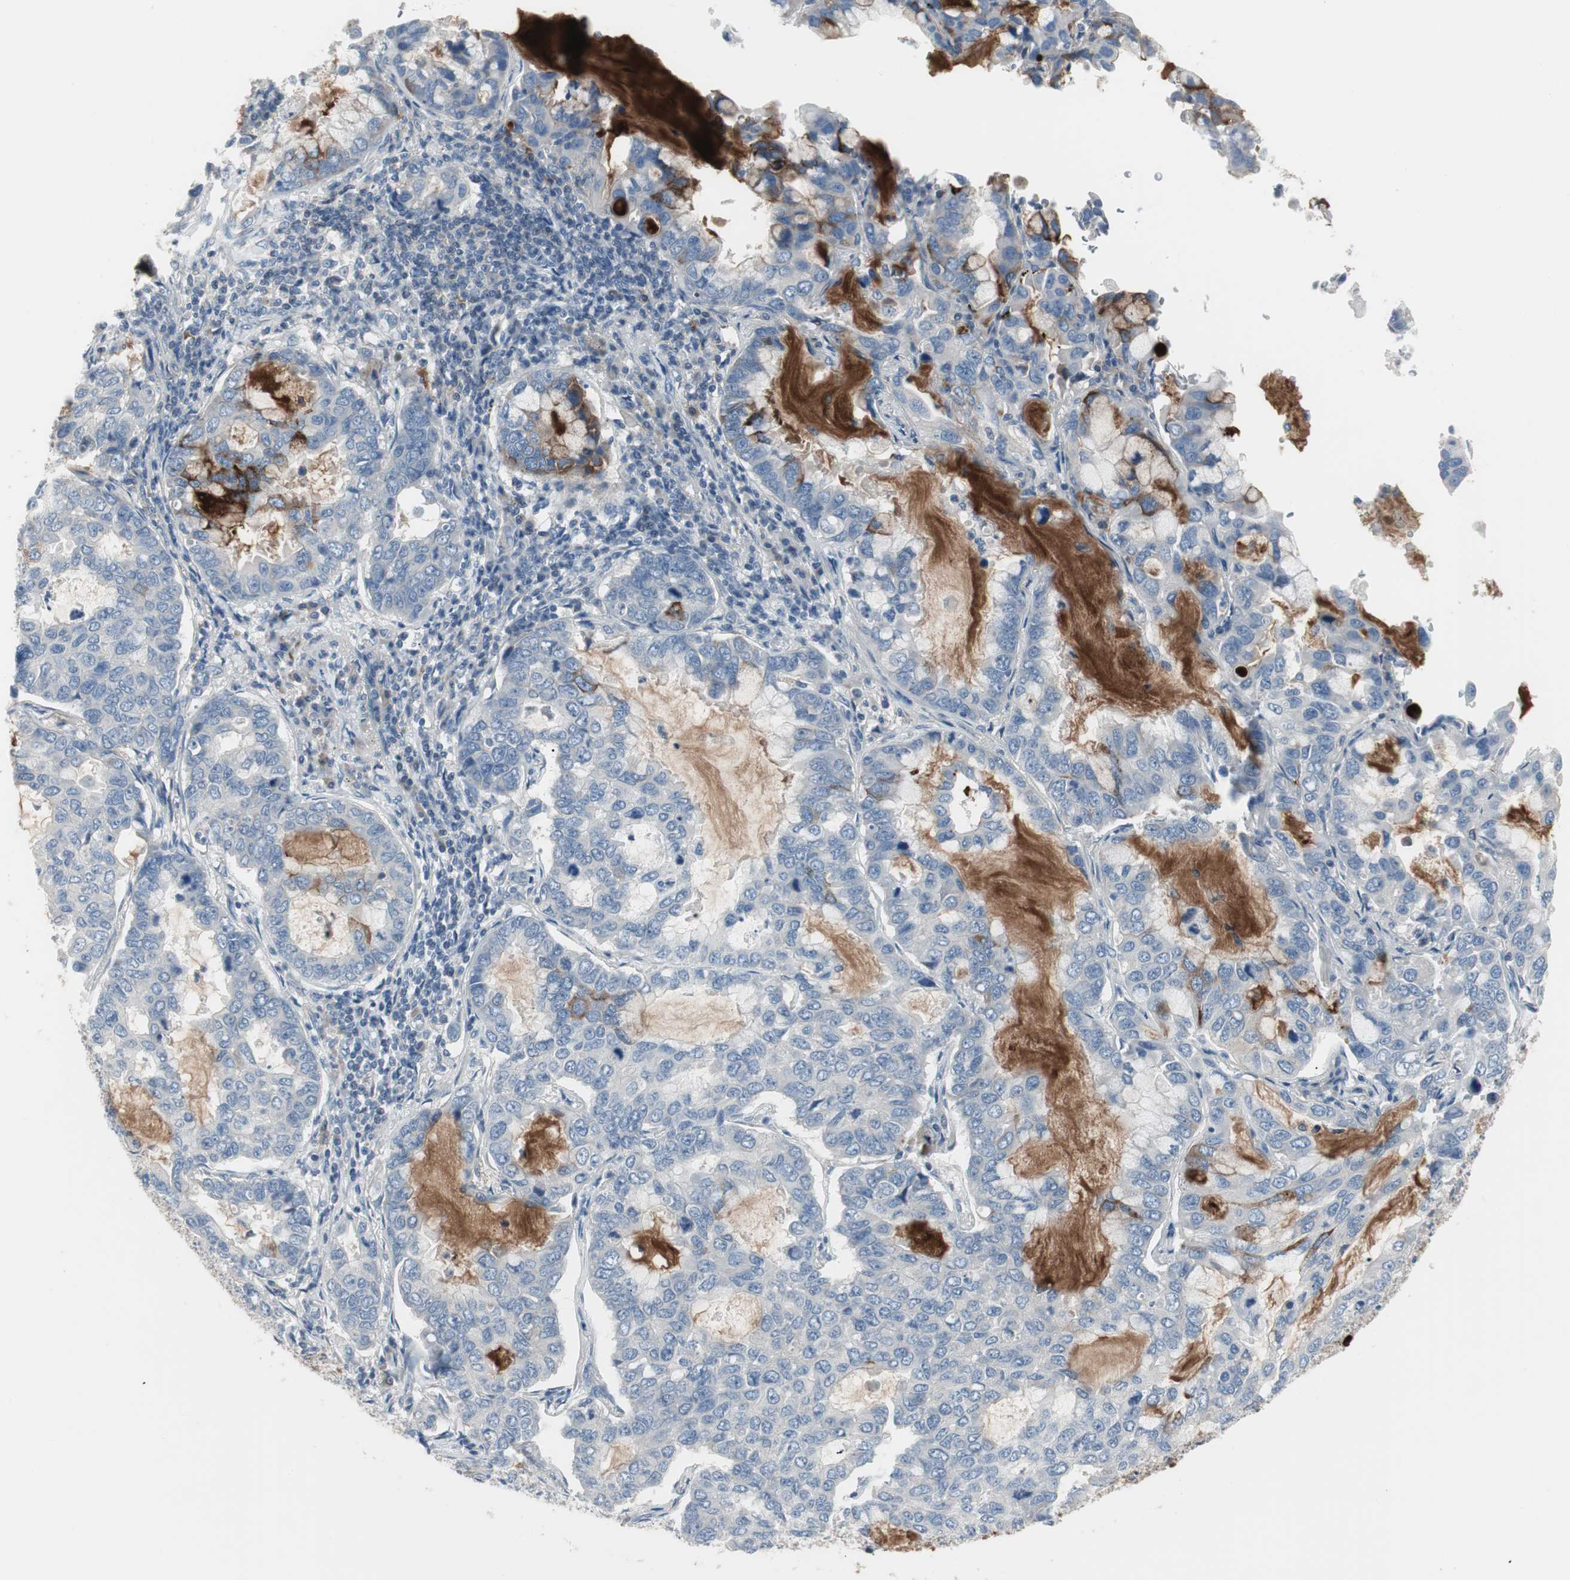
{"staining": {"intensity": "moderate", "quantity": "<25%", "location": "cytoplasmic/membranous"}, "tissue": "lung cancer", "cell_type": "Tumor cells", "image_type": "cancer", "snomed": [{"axis": "morphology", "description": "Adenocarcinoma, NOS"}, {"axis": "topography", "description": "Lung"}], "caption": "Immunohistochemical staining of lung cancer demonstrates low levels of moderate cytoplasmic/membranous protein positivity in approximately <25% of tumor cells.", "gene": "PIGR", "patient": {"sex": "male", "age": 64}}